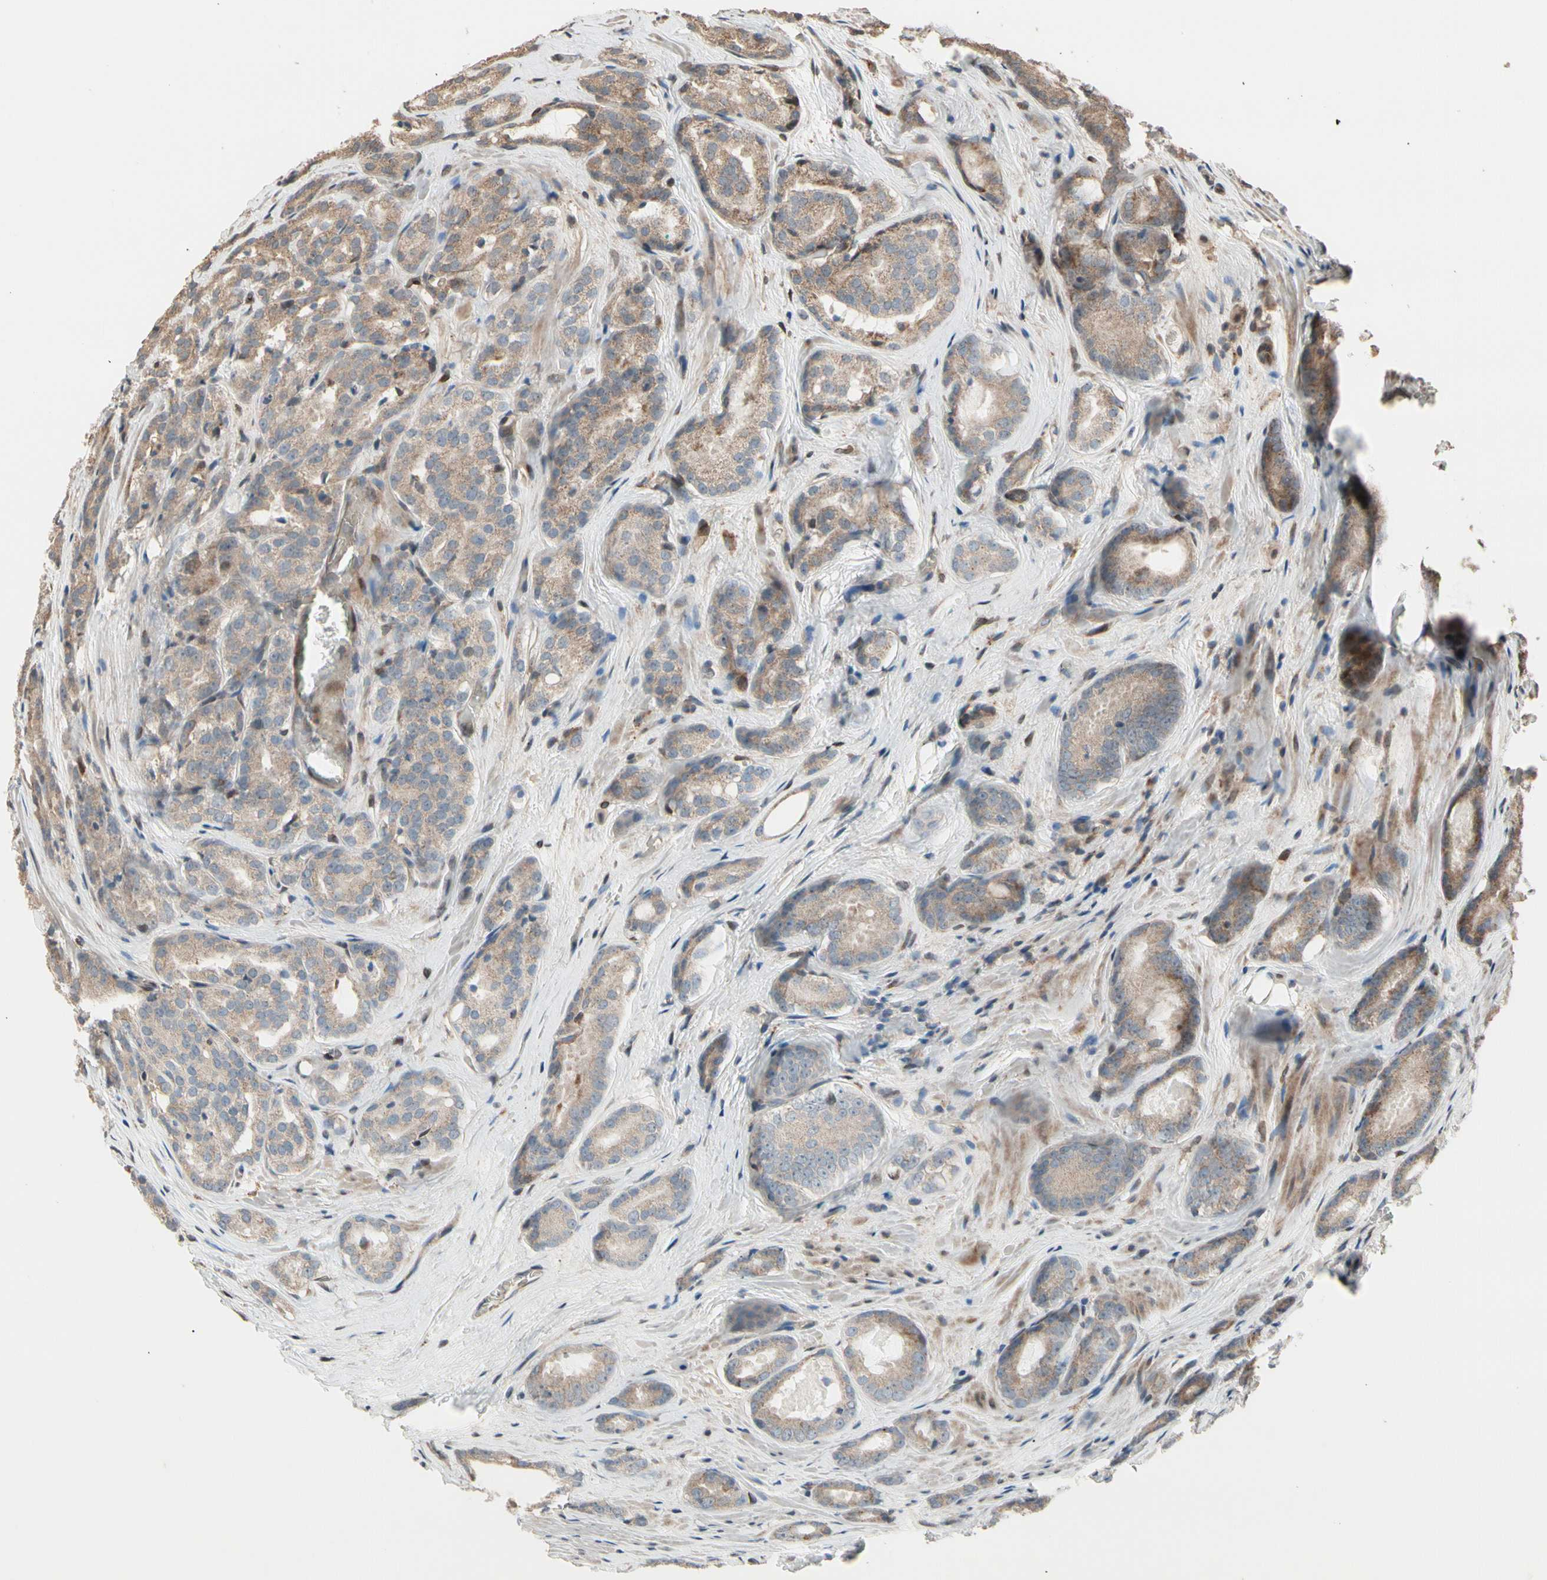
{"staining": {"intensity": "weak", "quantity": ">75%", "location": "cytoplasmic/membranous"}, "tissue": "prostate cancer", "cell_type": "Tumor cells", "image_type": "cancer", "snomed": [{"axis": "morphology", "description": "Adenocarcinoma, High grade"}, {"axis": "topography", "description": "Prostate"}], "caption": "High-grade adenocarcinoma (prostate) was stained to show a protein in brown. There is low levels of weak cytoplasmic/membranous staining in about >75% of tumor cells. (DAB IHC with brightfield microscopy, high magnification).", "gene": "CSF1R", "patient": {"sex": "male", "age": 64}}